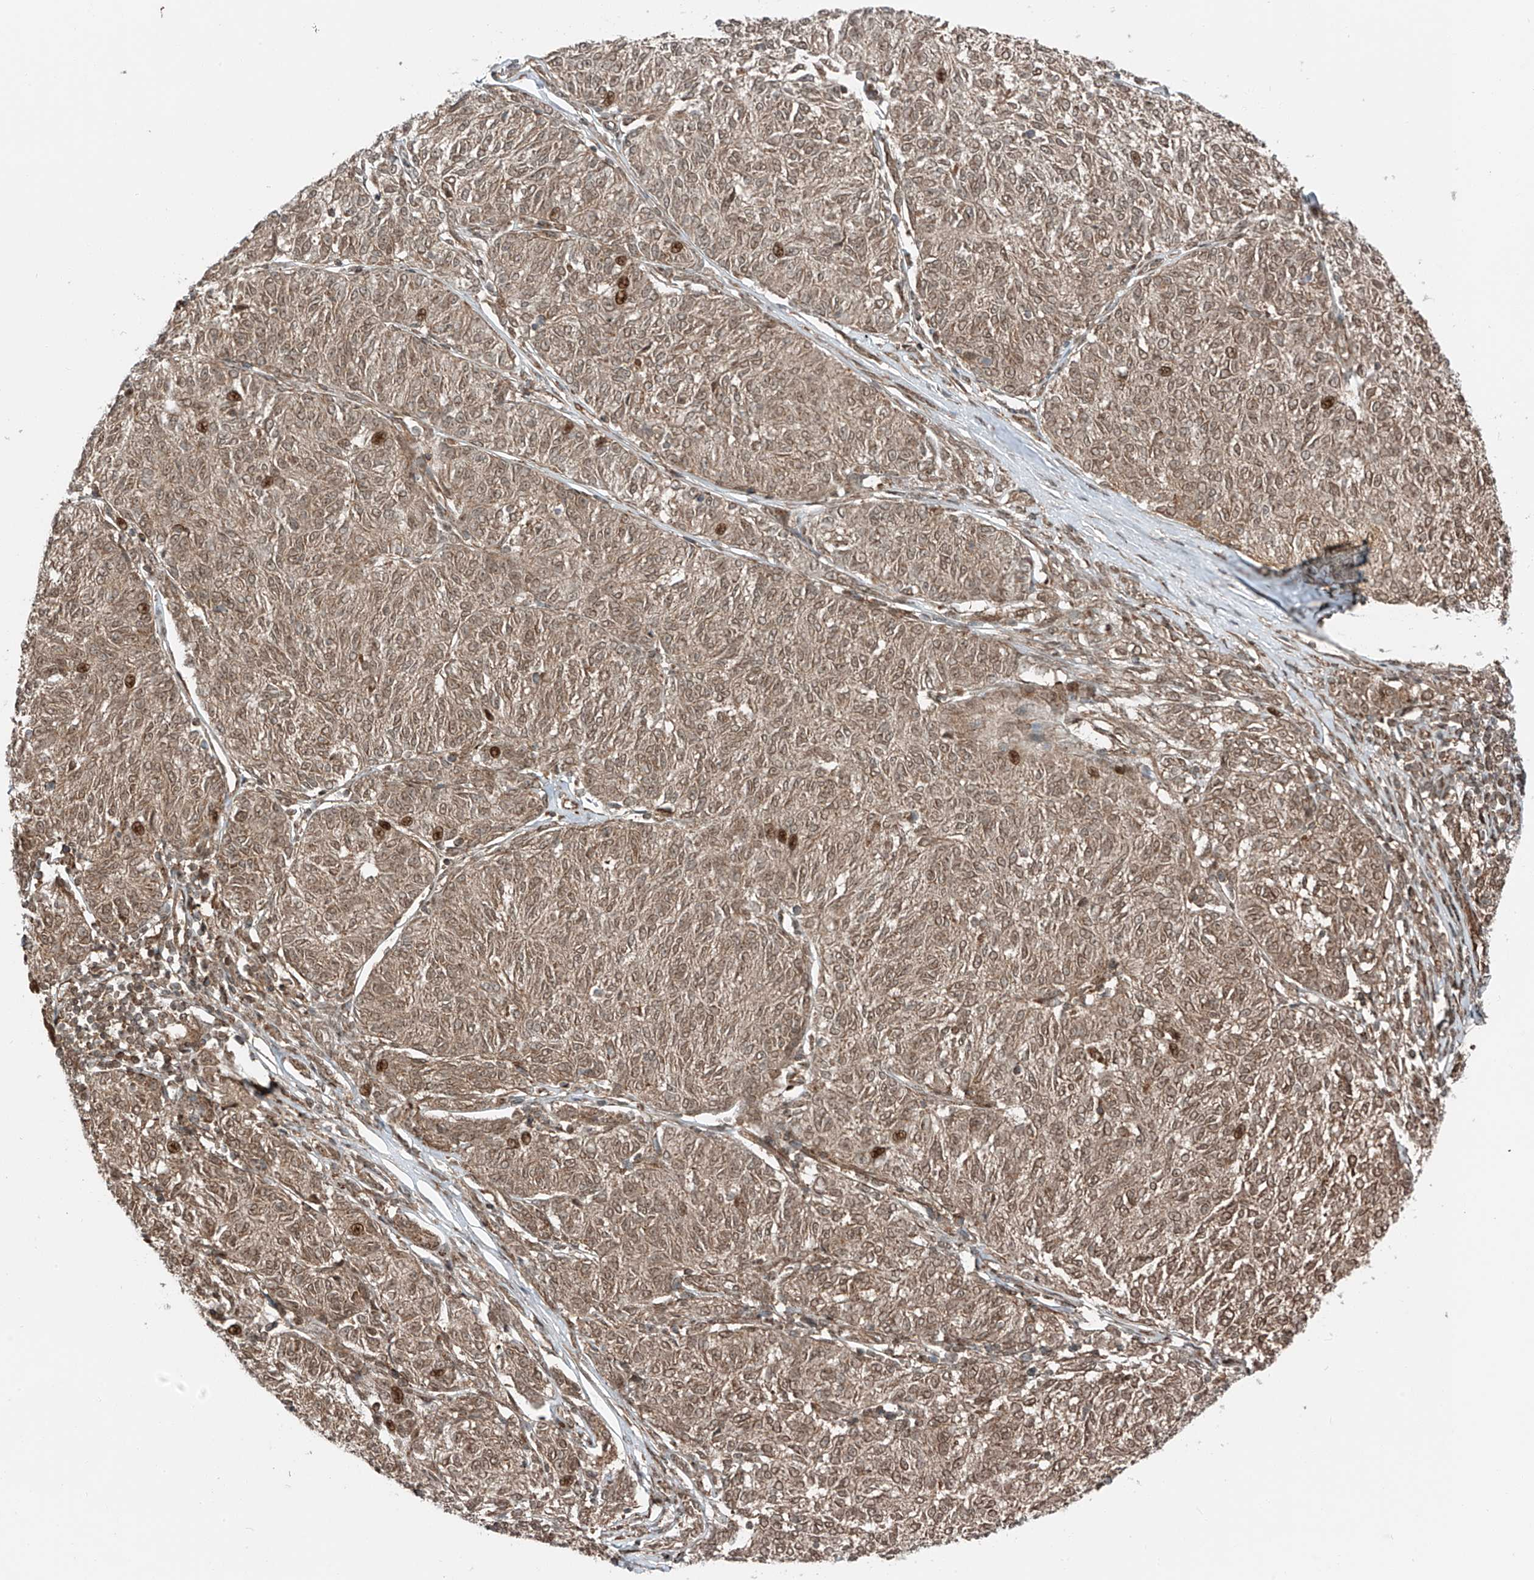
{"staining": {"intensity": "moderate", "quantity": ">75%", "location": "cytoplasmic/membranous,nuclear"}, "tissue": "melanoma", "cell_type": "Tumor cells", "image_type": "cancer", "snomed": [{"axis": "morphology", "description": "Malignant melanoma, NOS"}, {"axis": "topography", "description": "Skin"}], "caption": "Melanoma stained with DAB (3,3'-diaminobenzidine) immunohistochemistry (IHC) demonstrates medium levels of moderate cytoplasmic/membranous and nuclear staining in about >75% of tumor cells.", "gene": "USP48", "patient": {"sex": "female", "age": 72}}